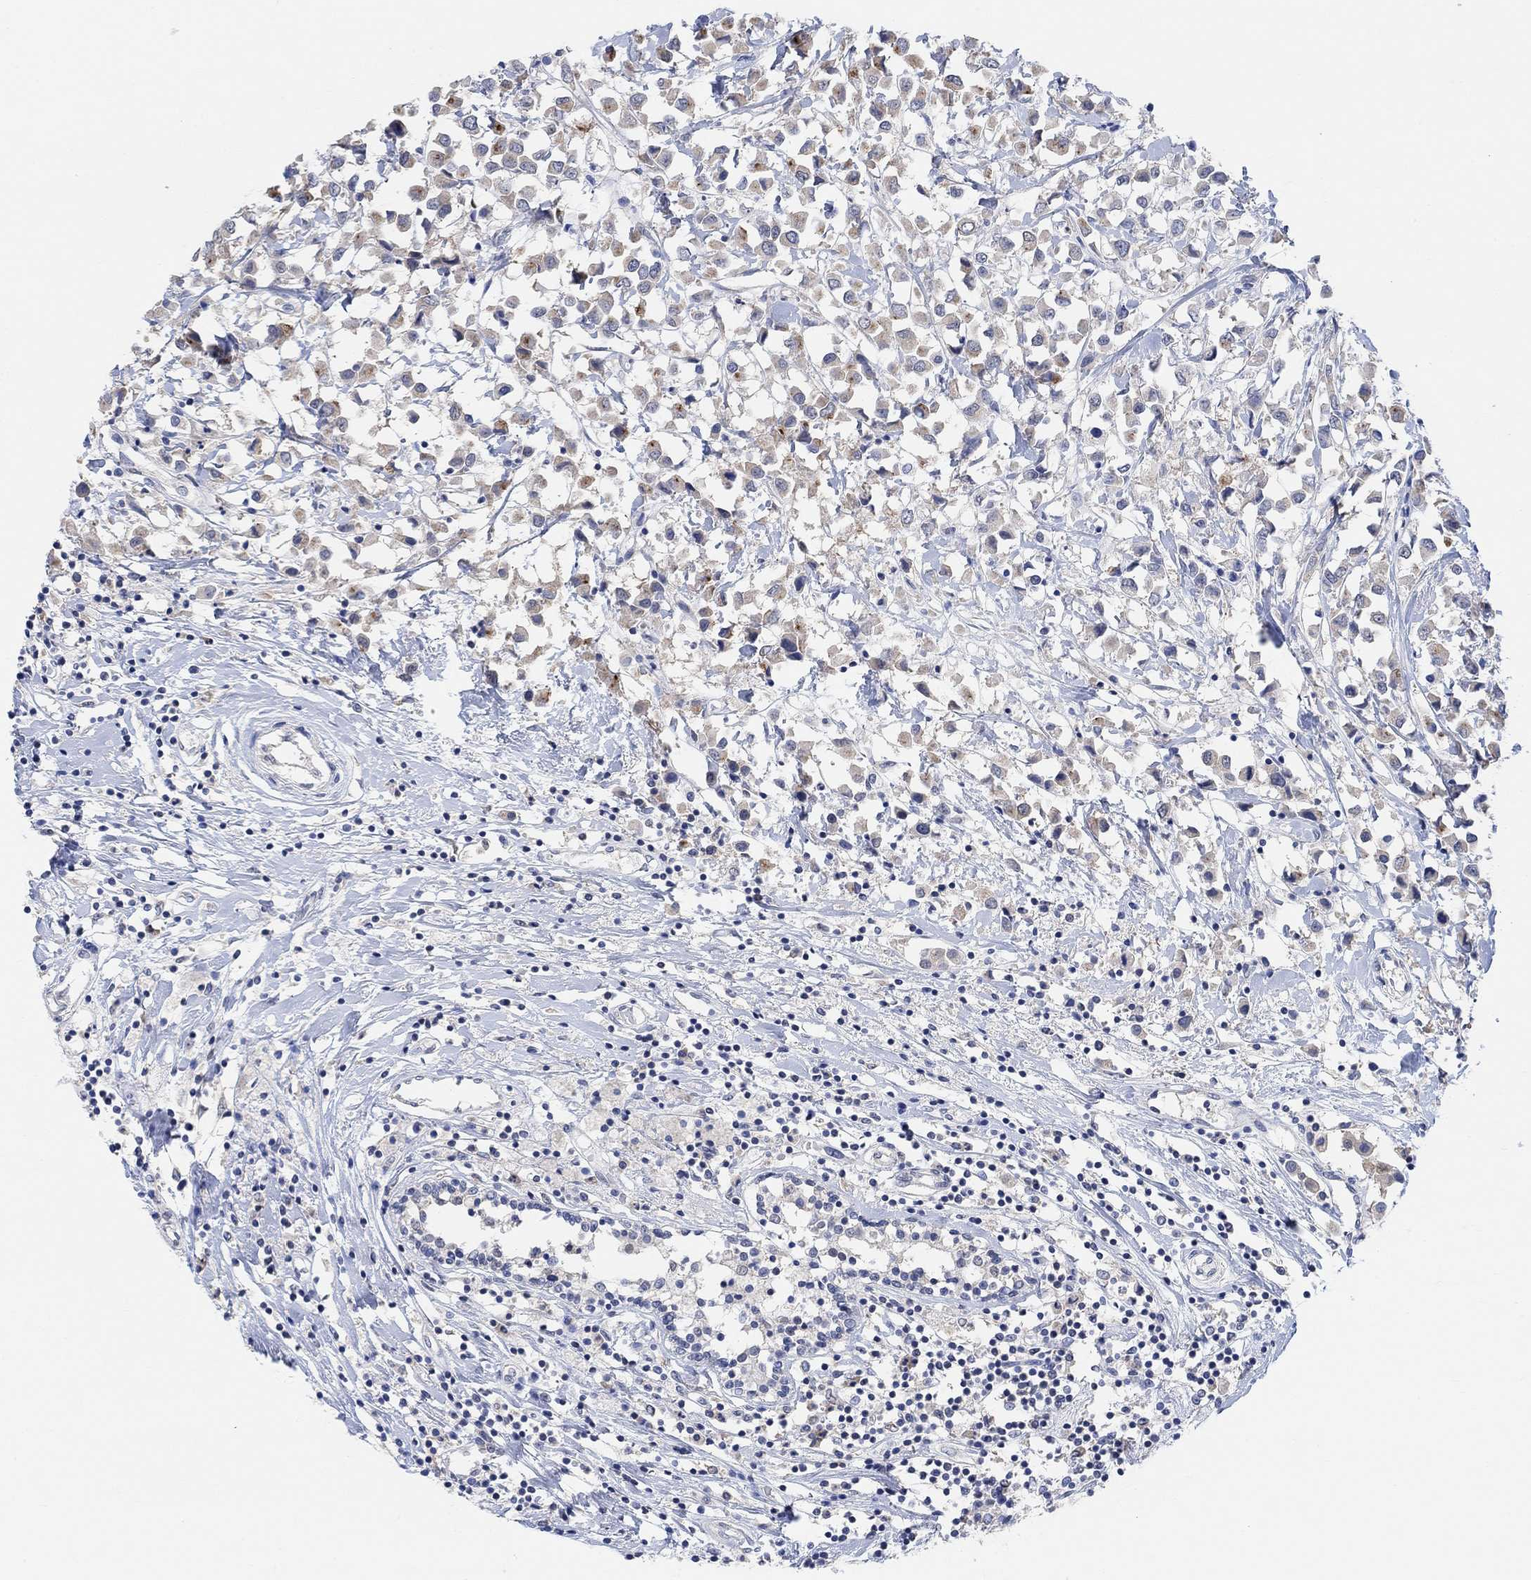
{"staining": {"intensity": "weak", "quantity": ">75%", "location": "cytoplasmic/membranous"}, "tissue": "breast cancer", "cell_type": "Tumor cells", "image_type": "cancer", "snomed": [{"axis": "morphology", "description": "Duct carcinoma"}, {"axis": "topography", "description": "Breast"}], "caption": "The photomicrograph demonstrates a brown stain indicating the presence of a protein in the cytoplasmic/membranous of tumor cells in breast infiltrating ductal carcinoma.", "gene": "RIMS1", "patient": {"sex": "female", "age": 61}}